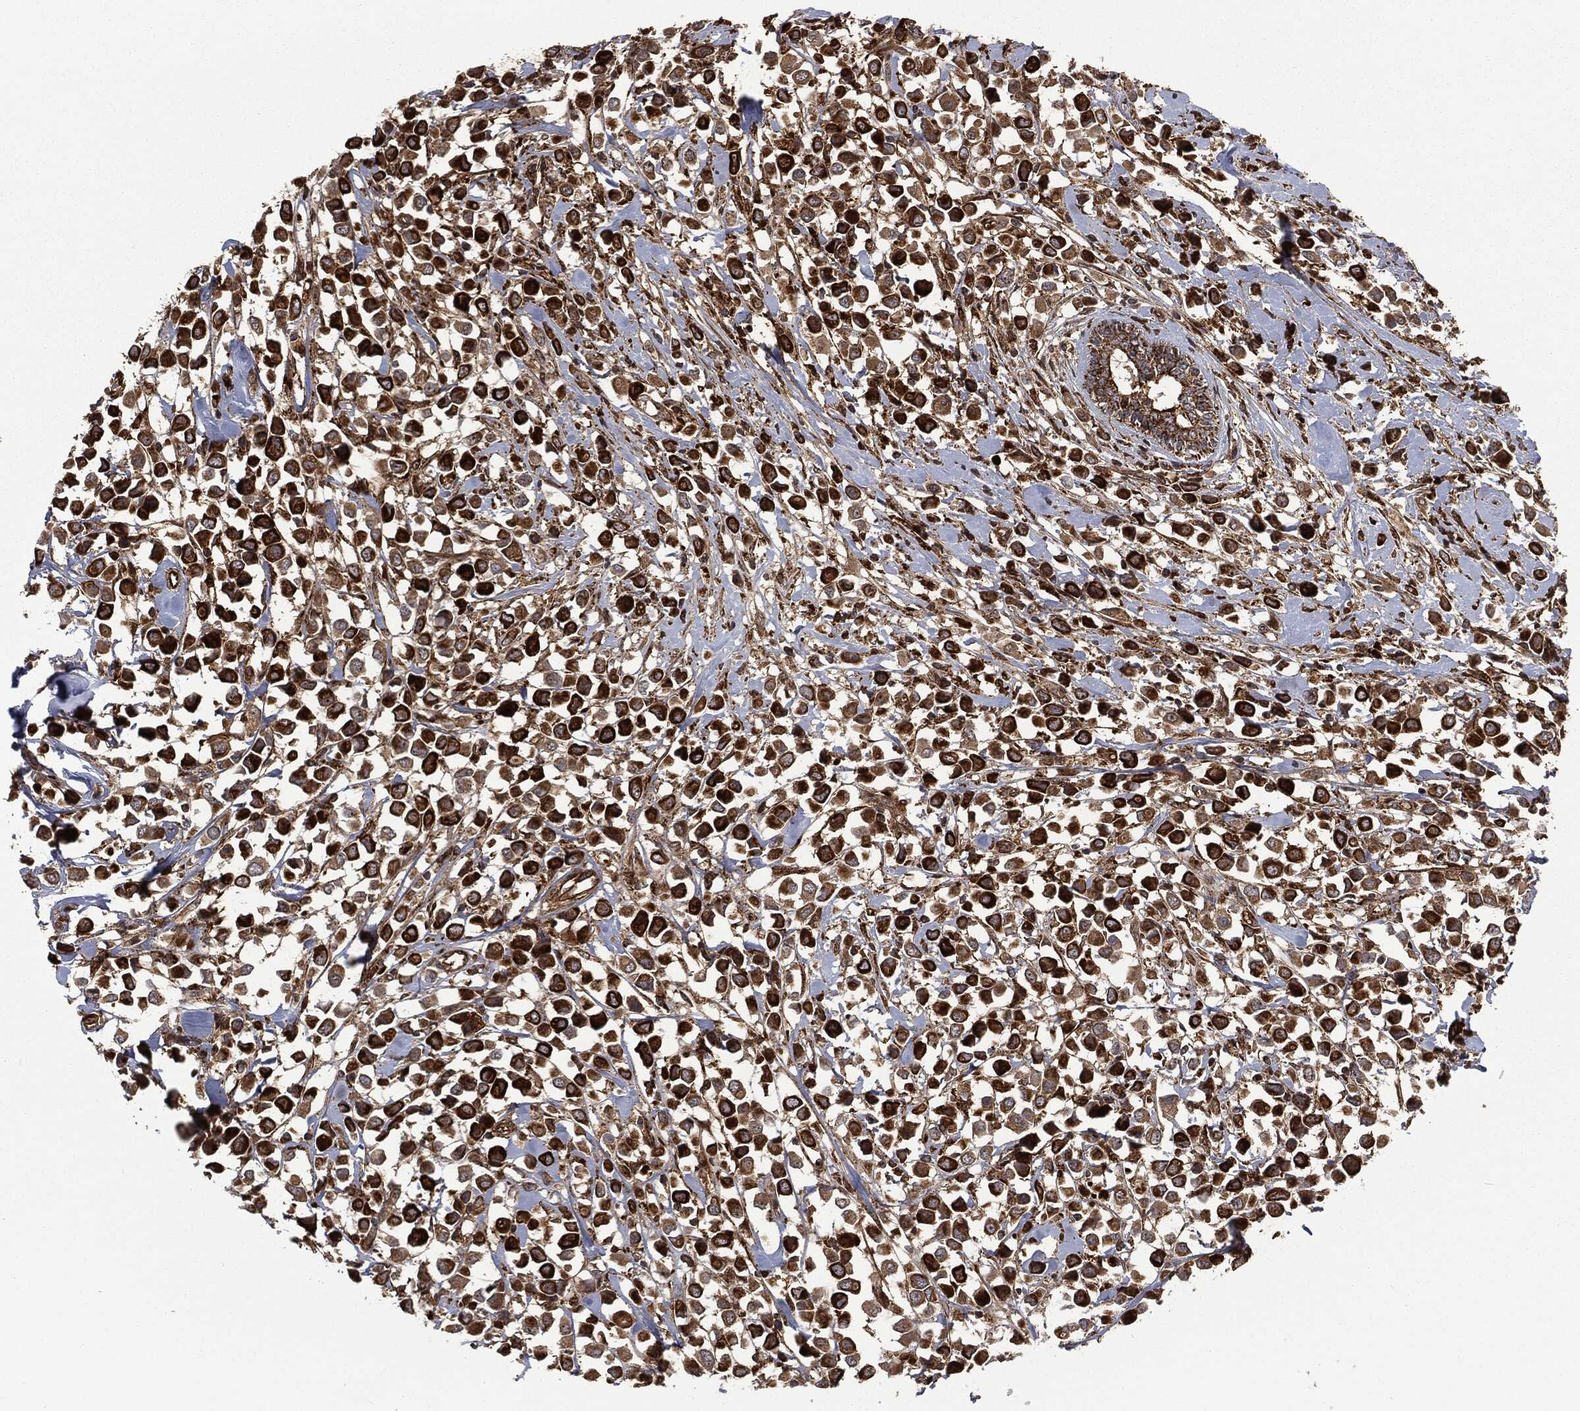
{"staining": {"intensity": "strong", "quantity": ">75%", "location": "cytoplasmic/membranous"}, "tissue": "breast cancer", "cell_type": "Tumor cells", "image_type": "cancer", "snomed": [{"axis": "morphology", "description": "Duct carcinoma"}, {"axis": "topography", "description": "Breast"}], "caption": "A micrograph showing strong cytoplasmic/membranous staining in approximately >75% of tumor cells in breast invasive ductal carcinoma, as visualized by brown immunohistochemical staining.", "gene": "RFTN1", "patient": {"sex": "female", "age": 61}}